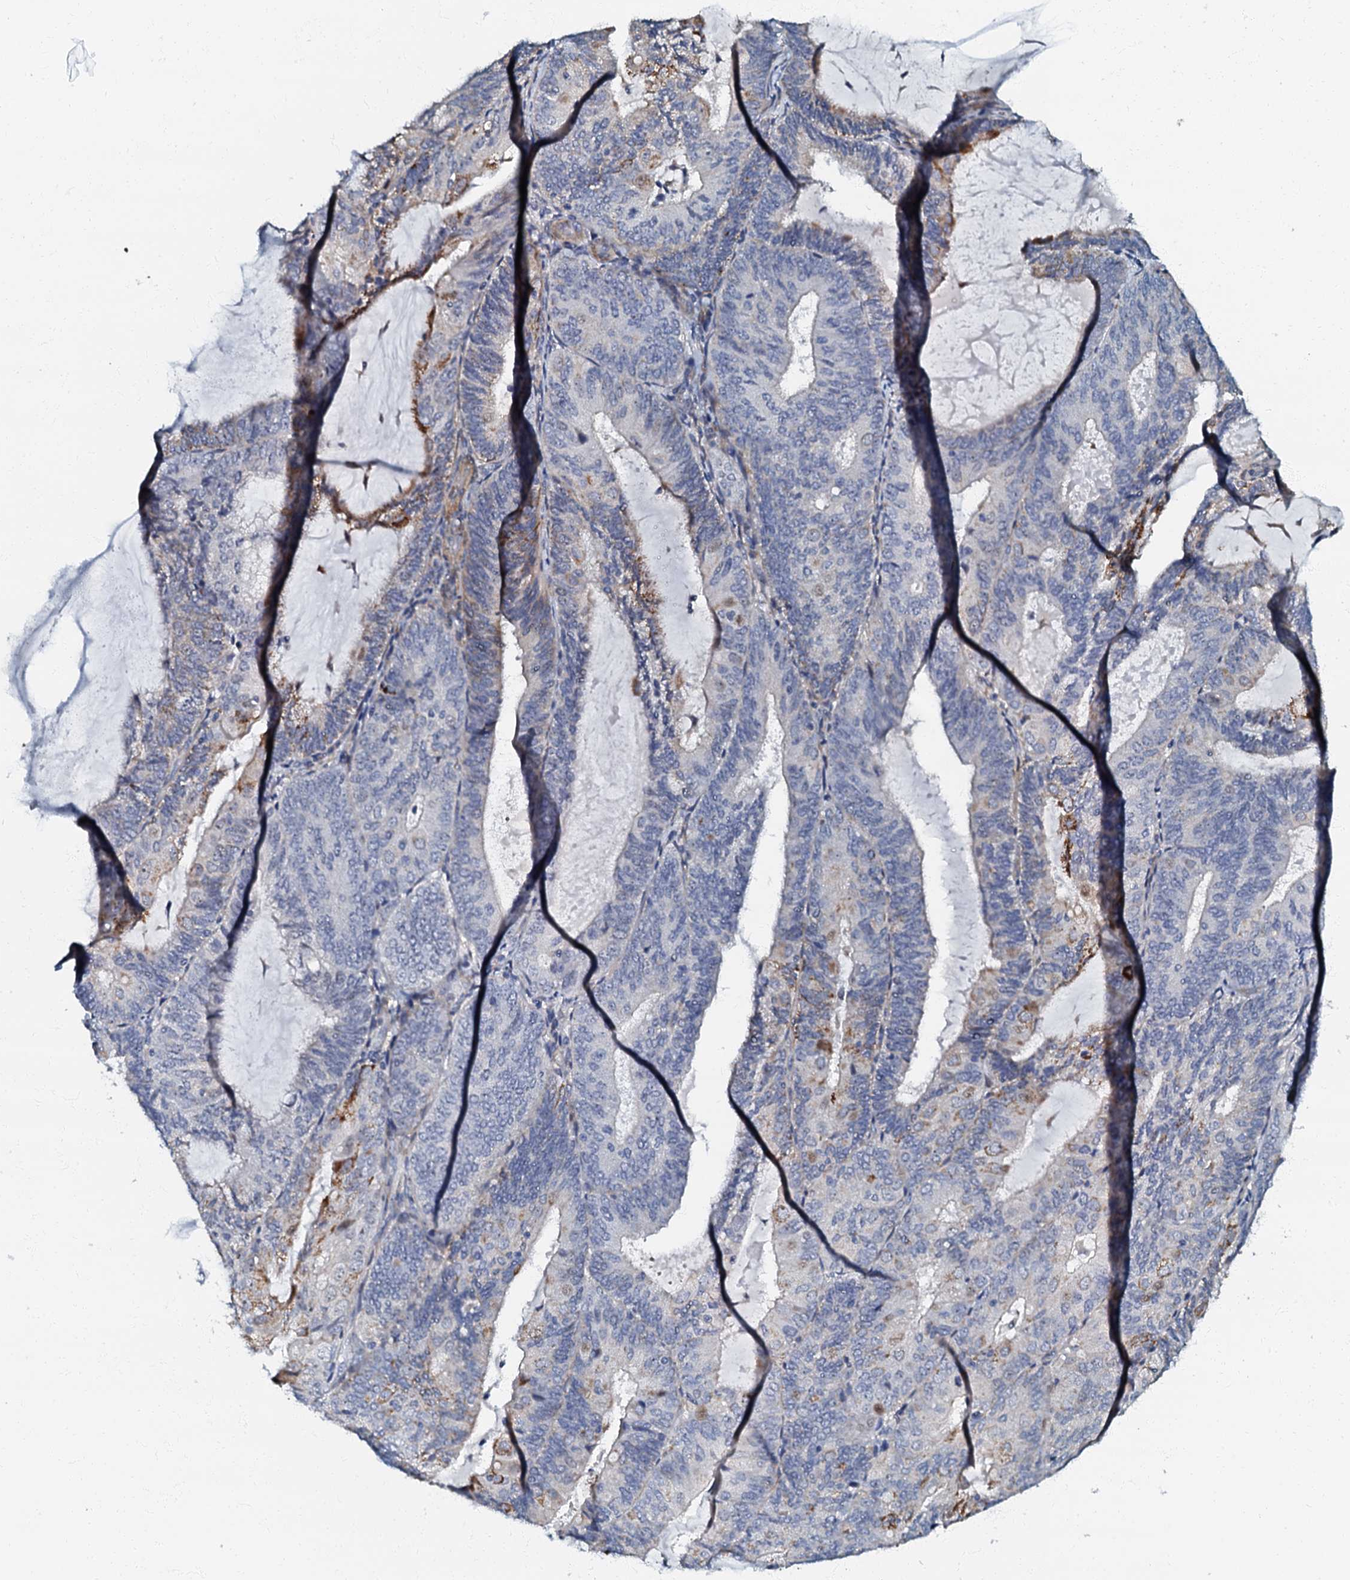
{"staining": {"intensity": "negative", "quantity": "none", "location": "none"}, "tissue": "endometrial cancer", "cell_type": "Tumor cells", "image_type": "cancer", "snomed": [{"axis": "morphology", "description": "Adenocarcinoma, NOS"}, {"axis": "topography", "description": "Endometrium"}], "caption": "Tumor cells are negative for brown protein staining in endometrial cancer. The staining was performed using DAB (3,3'-diaminobenzidine) to visualize the protein expression in brown, while the nuclei were stained in blue with hematoxylin (Magnification: 20x).", "gene": "OLAH", "patient": {"sex": "female", "age": 81}}